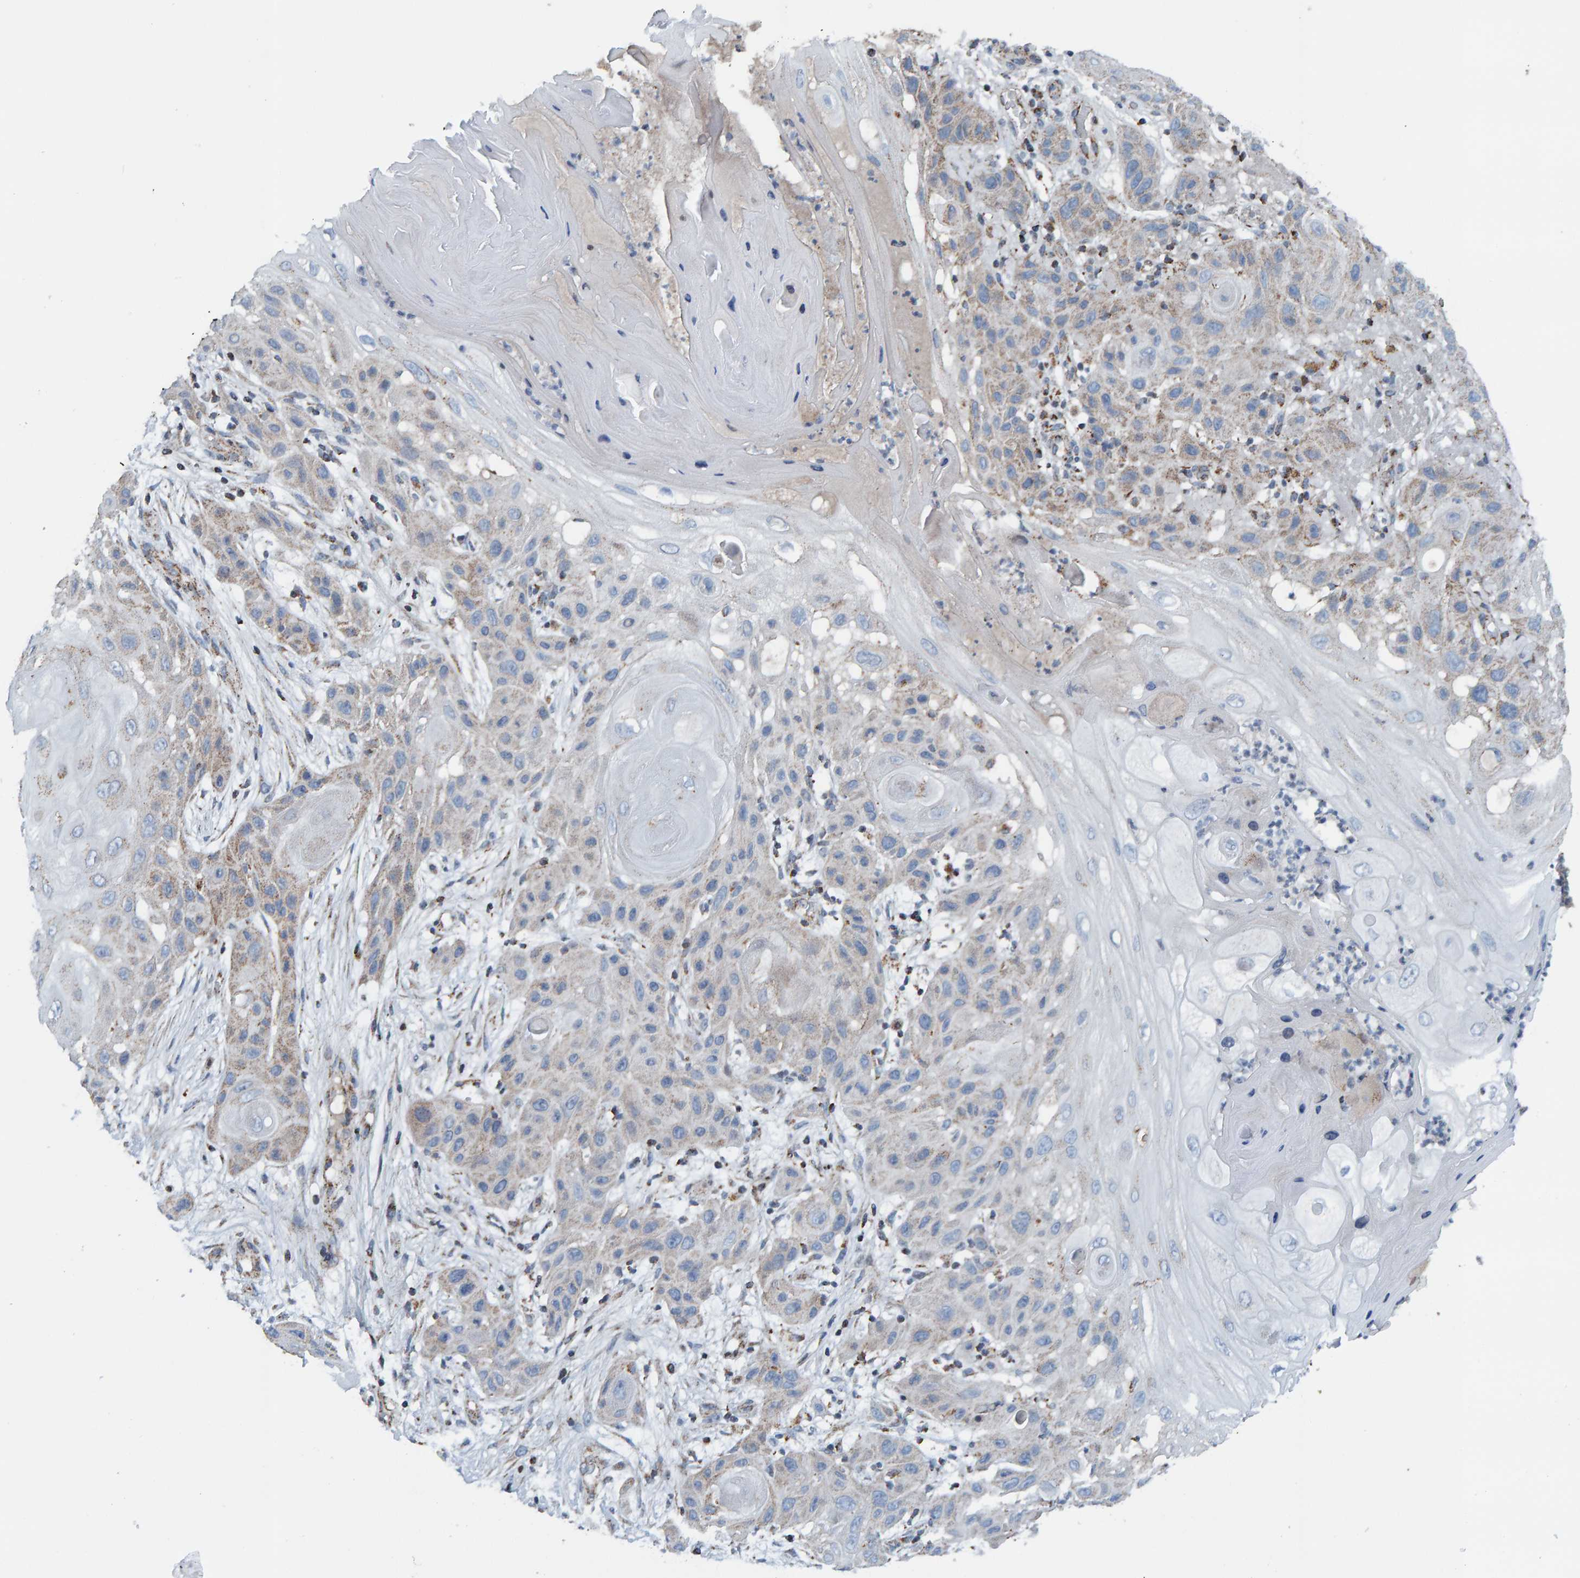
{"staining": {"intensity": "weak", "quantity": "<25%", "location": "cytoplasmic/membranous"}, "tissue": "skin cancer", "cell_type": "Tumor cells", "image_type": "cancer", "snomed": [{"axis": "morphology", "description": "Squamous cell carcinoma, NOS"}, {"axis": "topography", "description": "Skin"}], "caption": "Immunohistochemistry photomicrograph of neoplastic tissue: human squamous cell carcinoma (skin) stained with DAB (3,3'-diaminobenzidine) shows no significant protein expression in tumor cells. (Stains: DAB immunohistochemistry (IHC) with hematoxylin counter stain, Microscopy: brightfield microscopy at high magnification).", "gene": "ZNF48", "patient": {"sex": "female", "age": 96}}